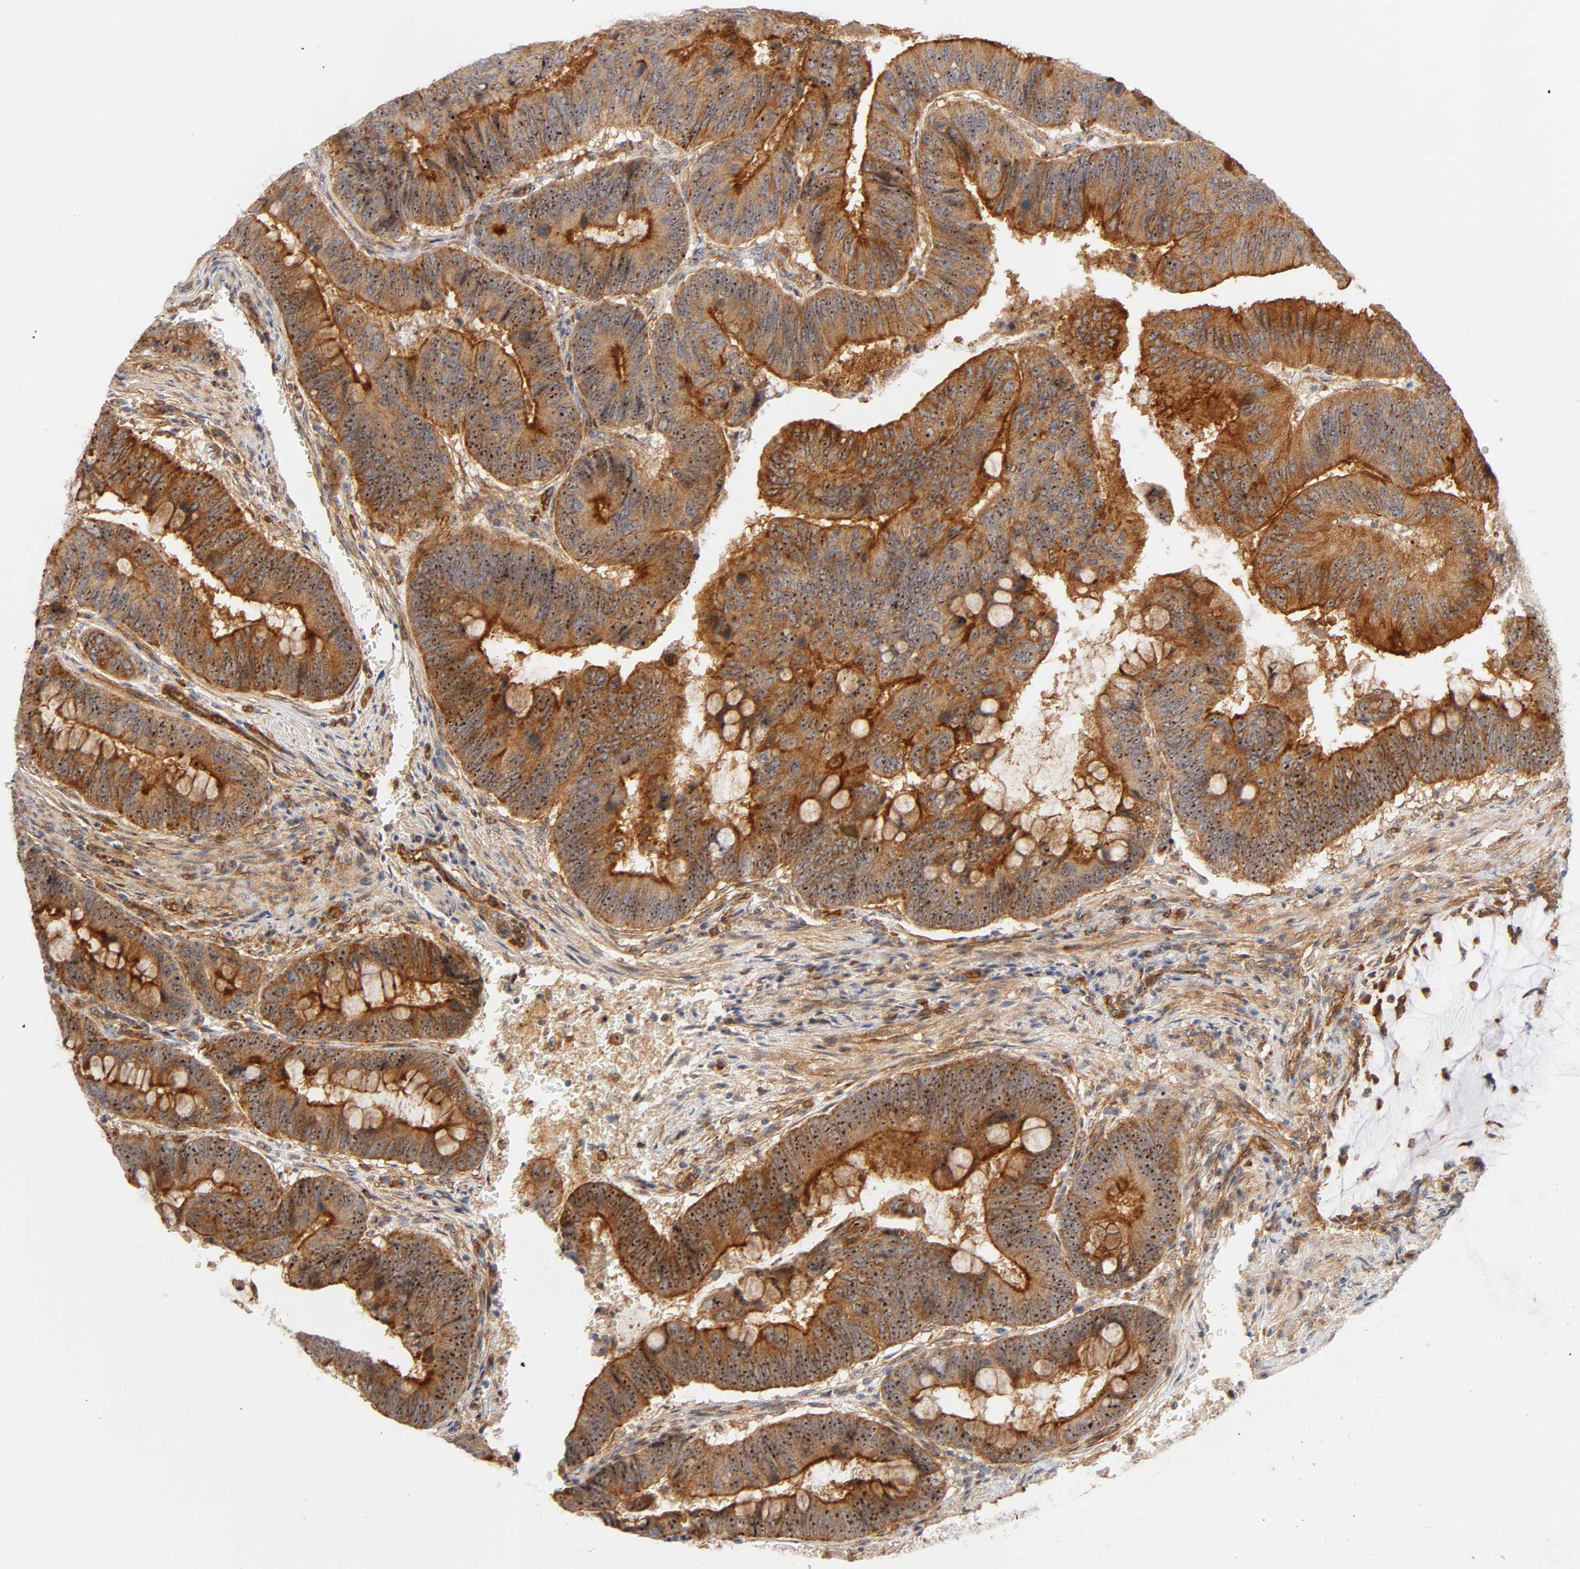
{"staining": {"intensity": "strong", "quantity": ">75%", "location": "cytoplasmic/membranous"}, "tissue": "colorectal cancer", "cell_type": "Tumor cells", "image_type": "cancer", "snomed": [{"axis": "morphology", "description": "Normal tissue, NOS"}, {"axis": "morphology", "description": "Adenocarcinoma, NOS"}, {"axis": "topography", "description": "Rectum"}], "caption": "There is high levels of strong cytoplasmic/membranous expression in tumor cells of colorectal adenocarcinoma, as demonstrated by immunohistochemical staining (brown color).", "gene": "PLD1", "patient": {"sex": "male", "age": 92}}